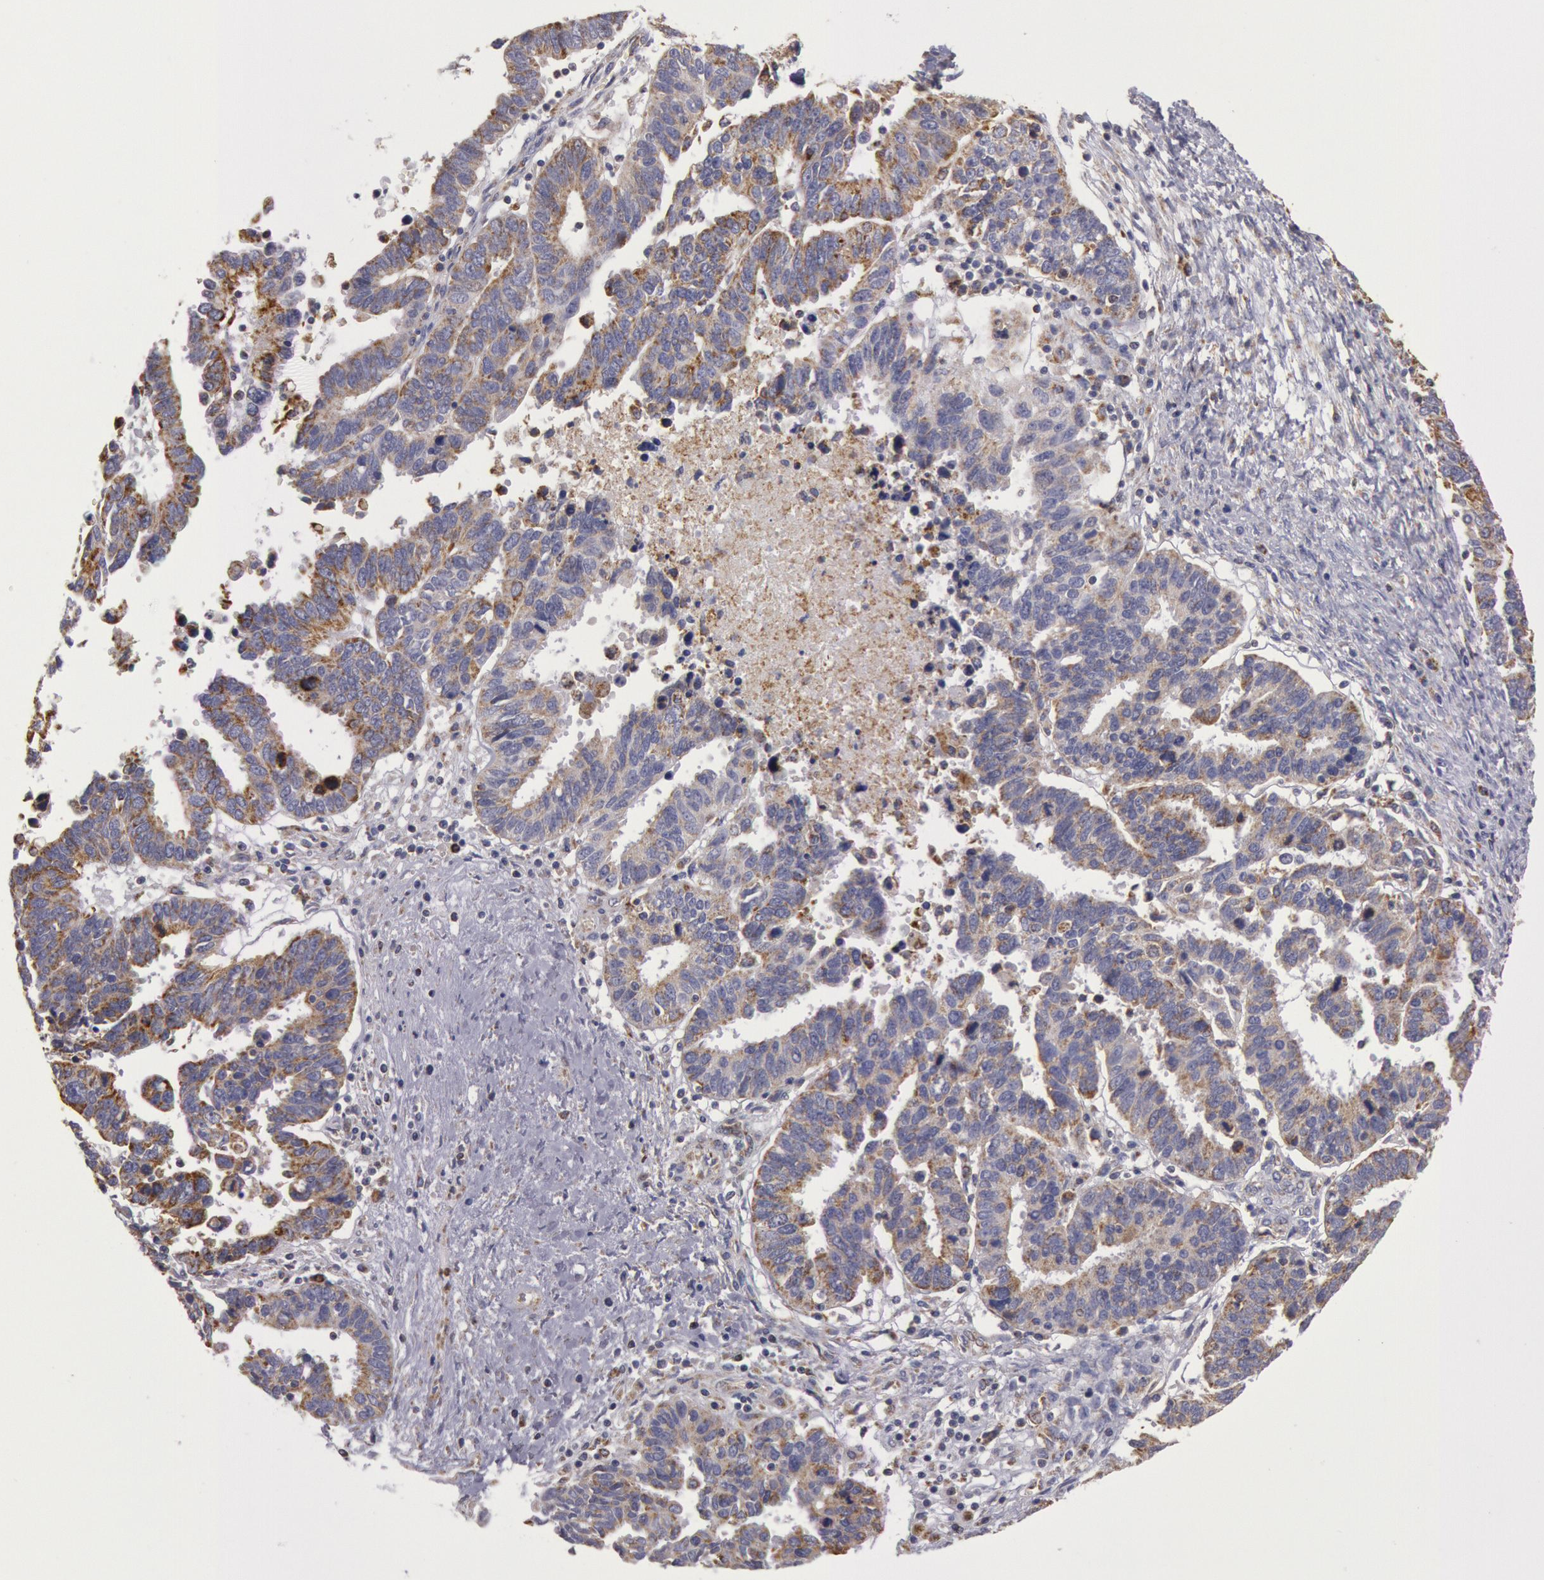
{"staining": {"intensity": "weak", "quantity": "25%-75%", "location": "cytoplasmic/membranous"}, "tissue": "ovarian cancer", "cell_type": "Tumor cells", "image_type": "cancer", "snomed": [{"axis": "morphology", "description": "Carcinoma, endometroid"}, {"axis": "morphology", "description": "Cystadenocarcinoma, serous, NOS"}, {"axis": "topography", "description": "Ovary"}], "caption": "Weak cytoplasmic/membranous protein expression is present in approximately 25%-75% of tumor cells in ovarian endometroid carcinoma.", "gene": "CYC1", "patient": {"sex": "female", "age": 45}}